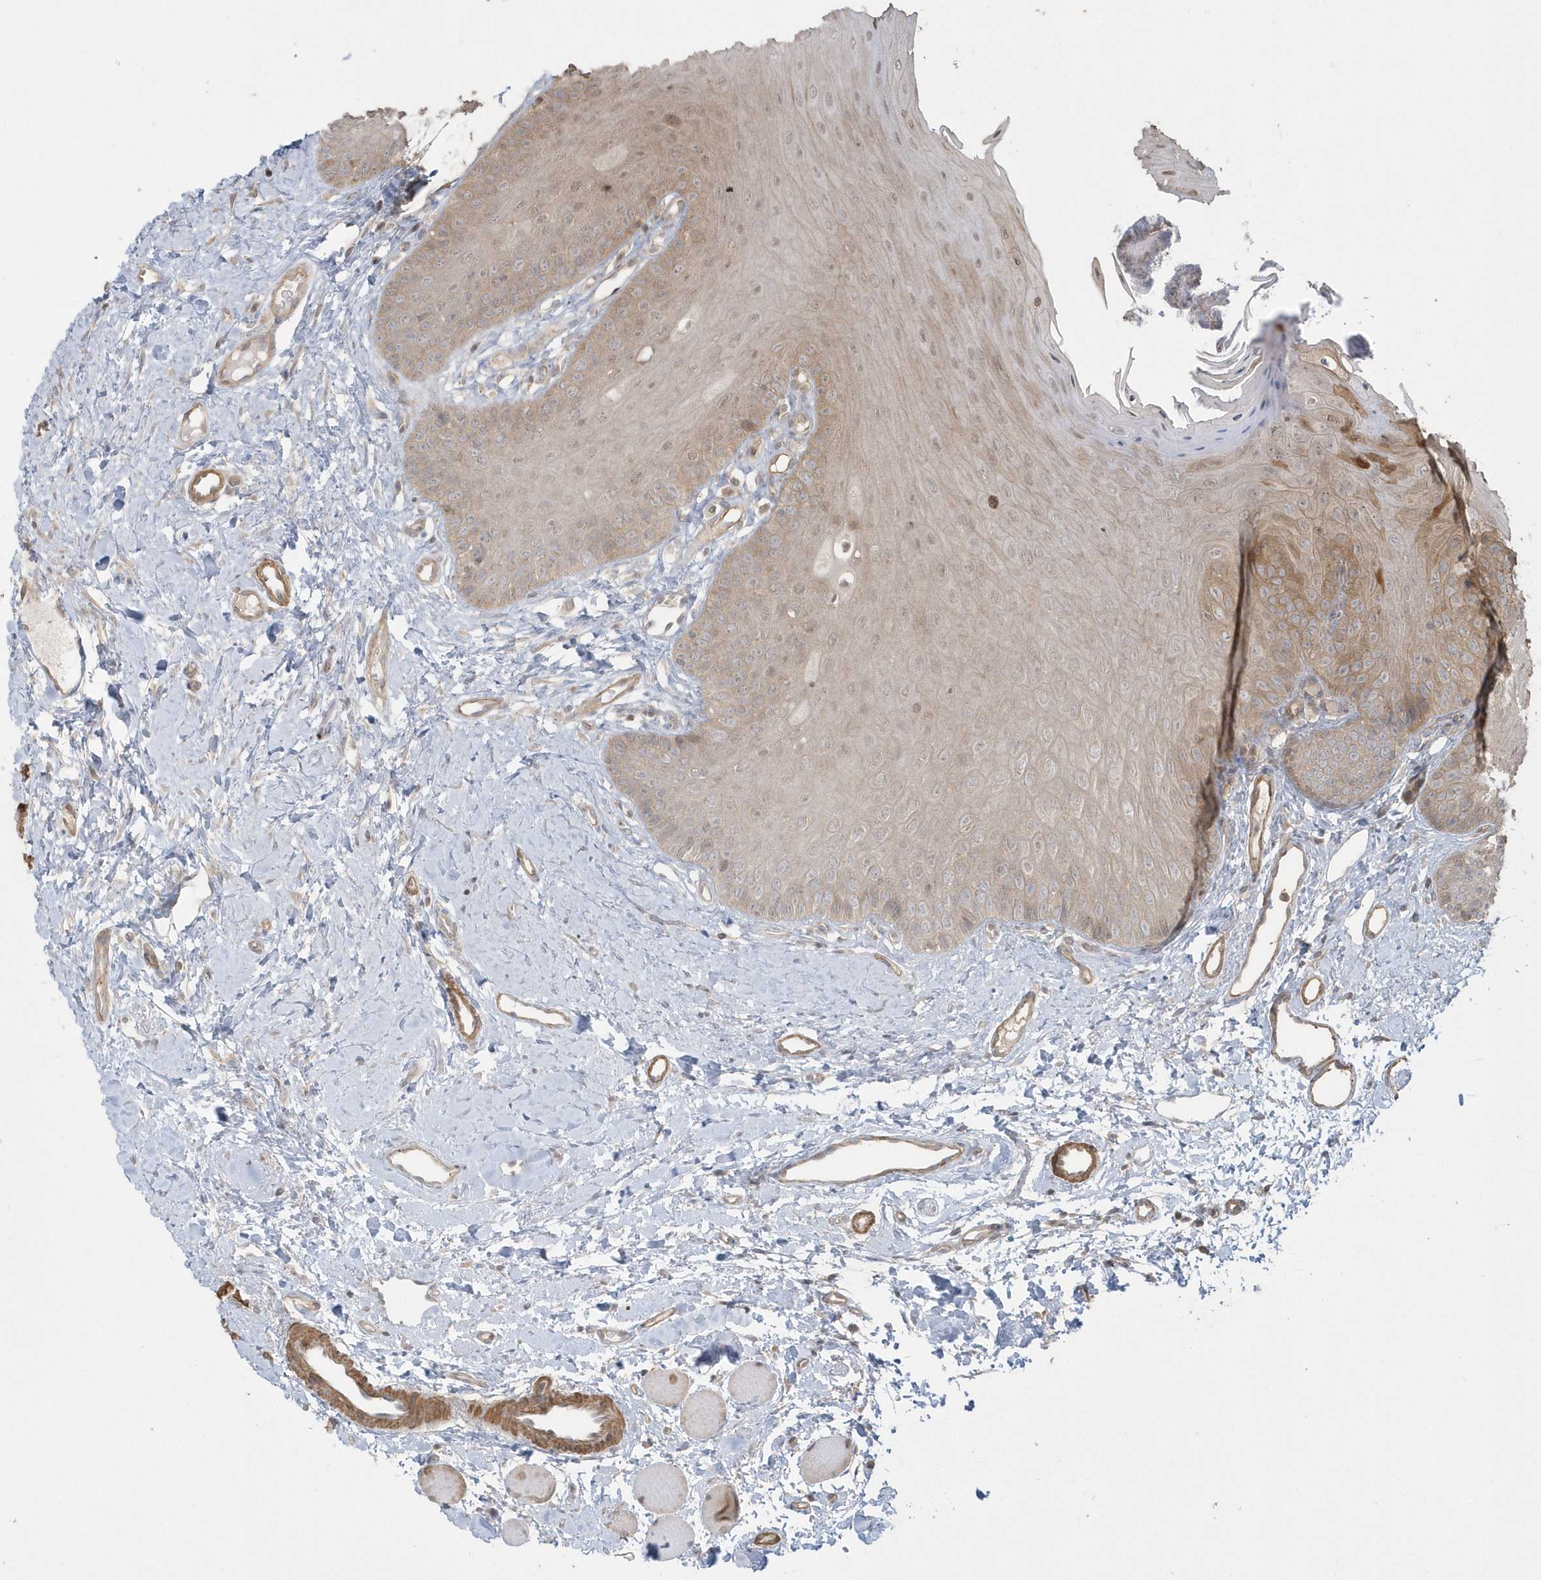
{"staining": {"intensity": "moderate", "quantity": "25%-75%", "location": "cytoplasmic/membranous"}, "tissue": "oral mucosa", "cell_type": "Squamous epithelial cells", "image_type": "normal", "snomed": [{"axis": "morphology", "description": "Normal tissue, NOS"}, {"axis": "topography", "description": "Oral tissue"}], "caption": "A photomicrograph of human oral mucosa stained for a protein displays moderate cytoplasmic/membranous brown staining in squamous epithelial cells.", "gene": "ARMC8", "patient": {"sex": "female", "age": 68}}